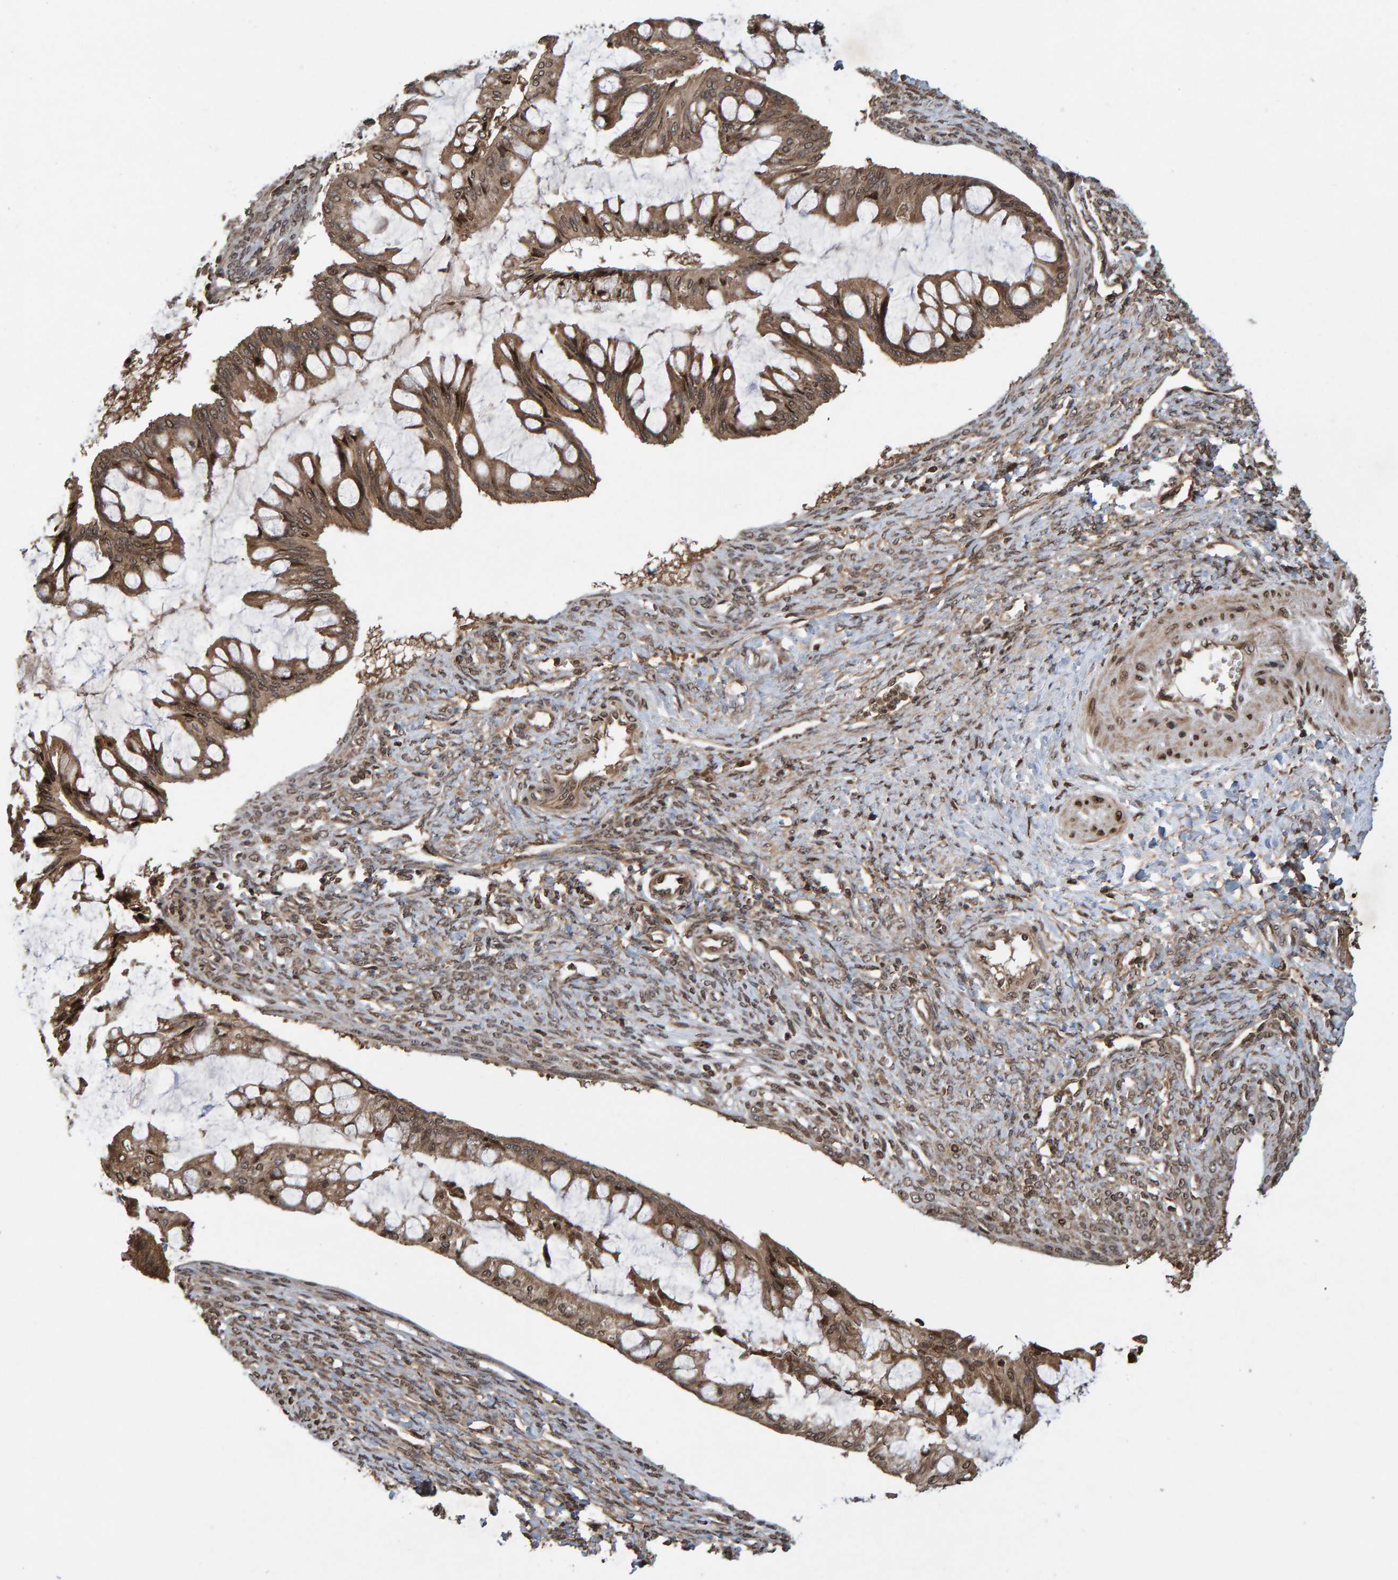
{"staining": {"intensity": "moderate", "quantity": ">75%", "location": "cytoplasmic/membranous"}, "tissue": "ovarian cancer", "cell_type": "Tumor cells", "image_type": "cancer", "snomed": [{"axis": "morphology", "description": "Cystadenocarcinoma, mucinous, NOS"}, {"axis": "topography", "description": "Ovary"}], "caption": "A brown stain shows moderate cytoplasmic/membranous expression of a protein in ovarian cancer (mucinous cystadenocarcinoma) tumor cells.", "gene": "GAB2", "patient": {"sex": "female", "age": 73}}